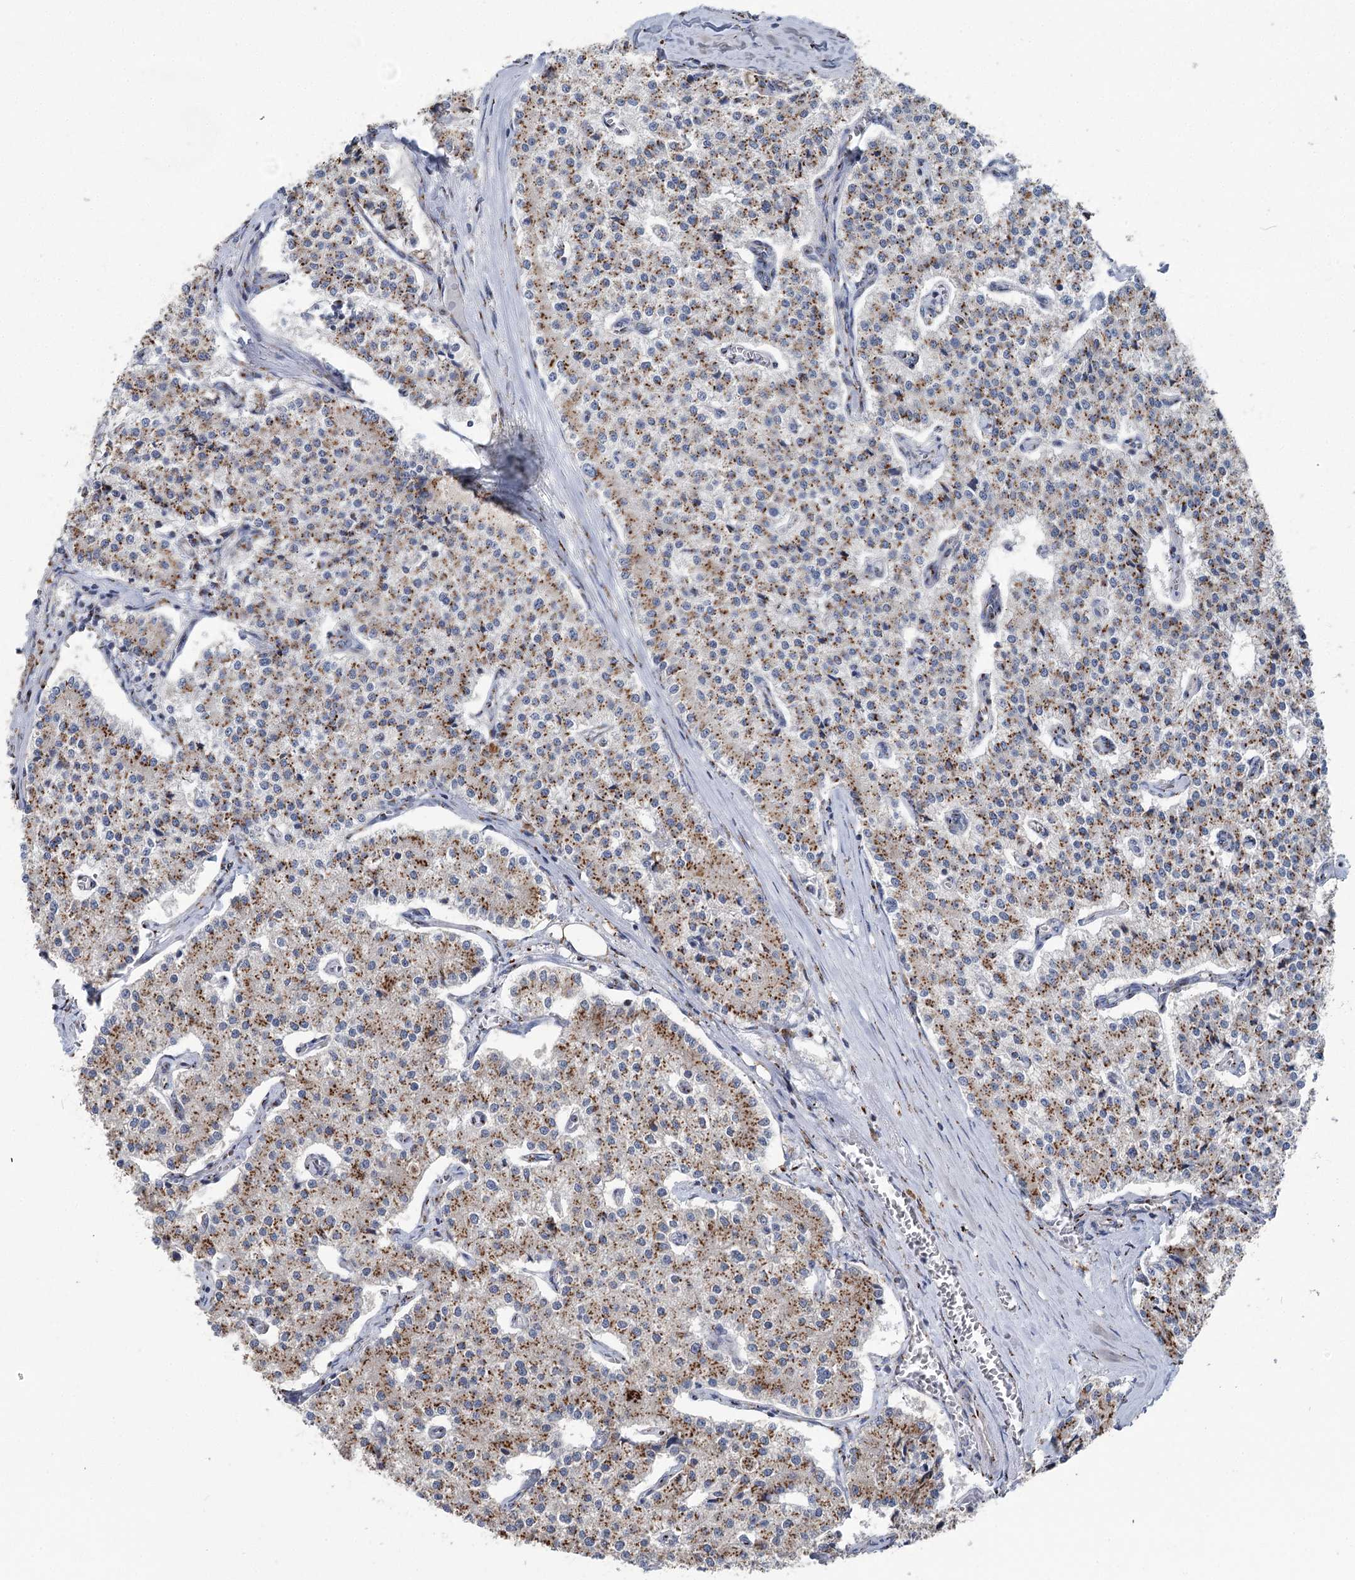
{"staining": {"intensity": "moderate", "quantity": ">75%", "location": "cytoplasmic/membranous"}, "tissue": "carcinoid", "cell_type": "Tumor cells", "image_type": "cancer", "snomed": [{"axis": "morphology", "description": "Carcinoid, malignant, NOS"}, {"axis": "topography", "description": "Colon"}], "caption": "A brown stain shows moderate cytoplasmic/membranous positivity of a protein in human carcinoid tumor cells.", "gene": "ITIH5", "patient": {"sex": "female", "age": 52}}